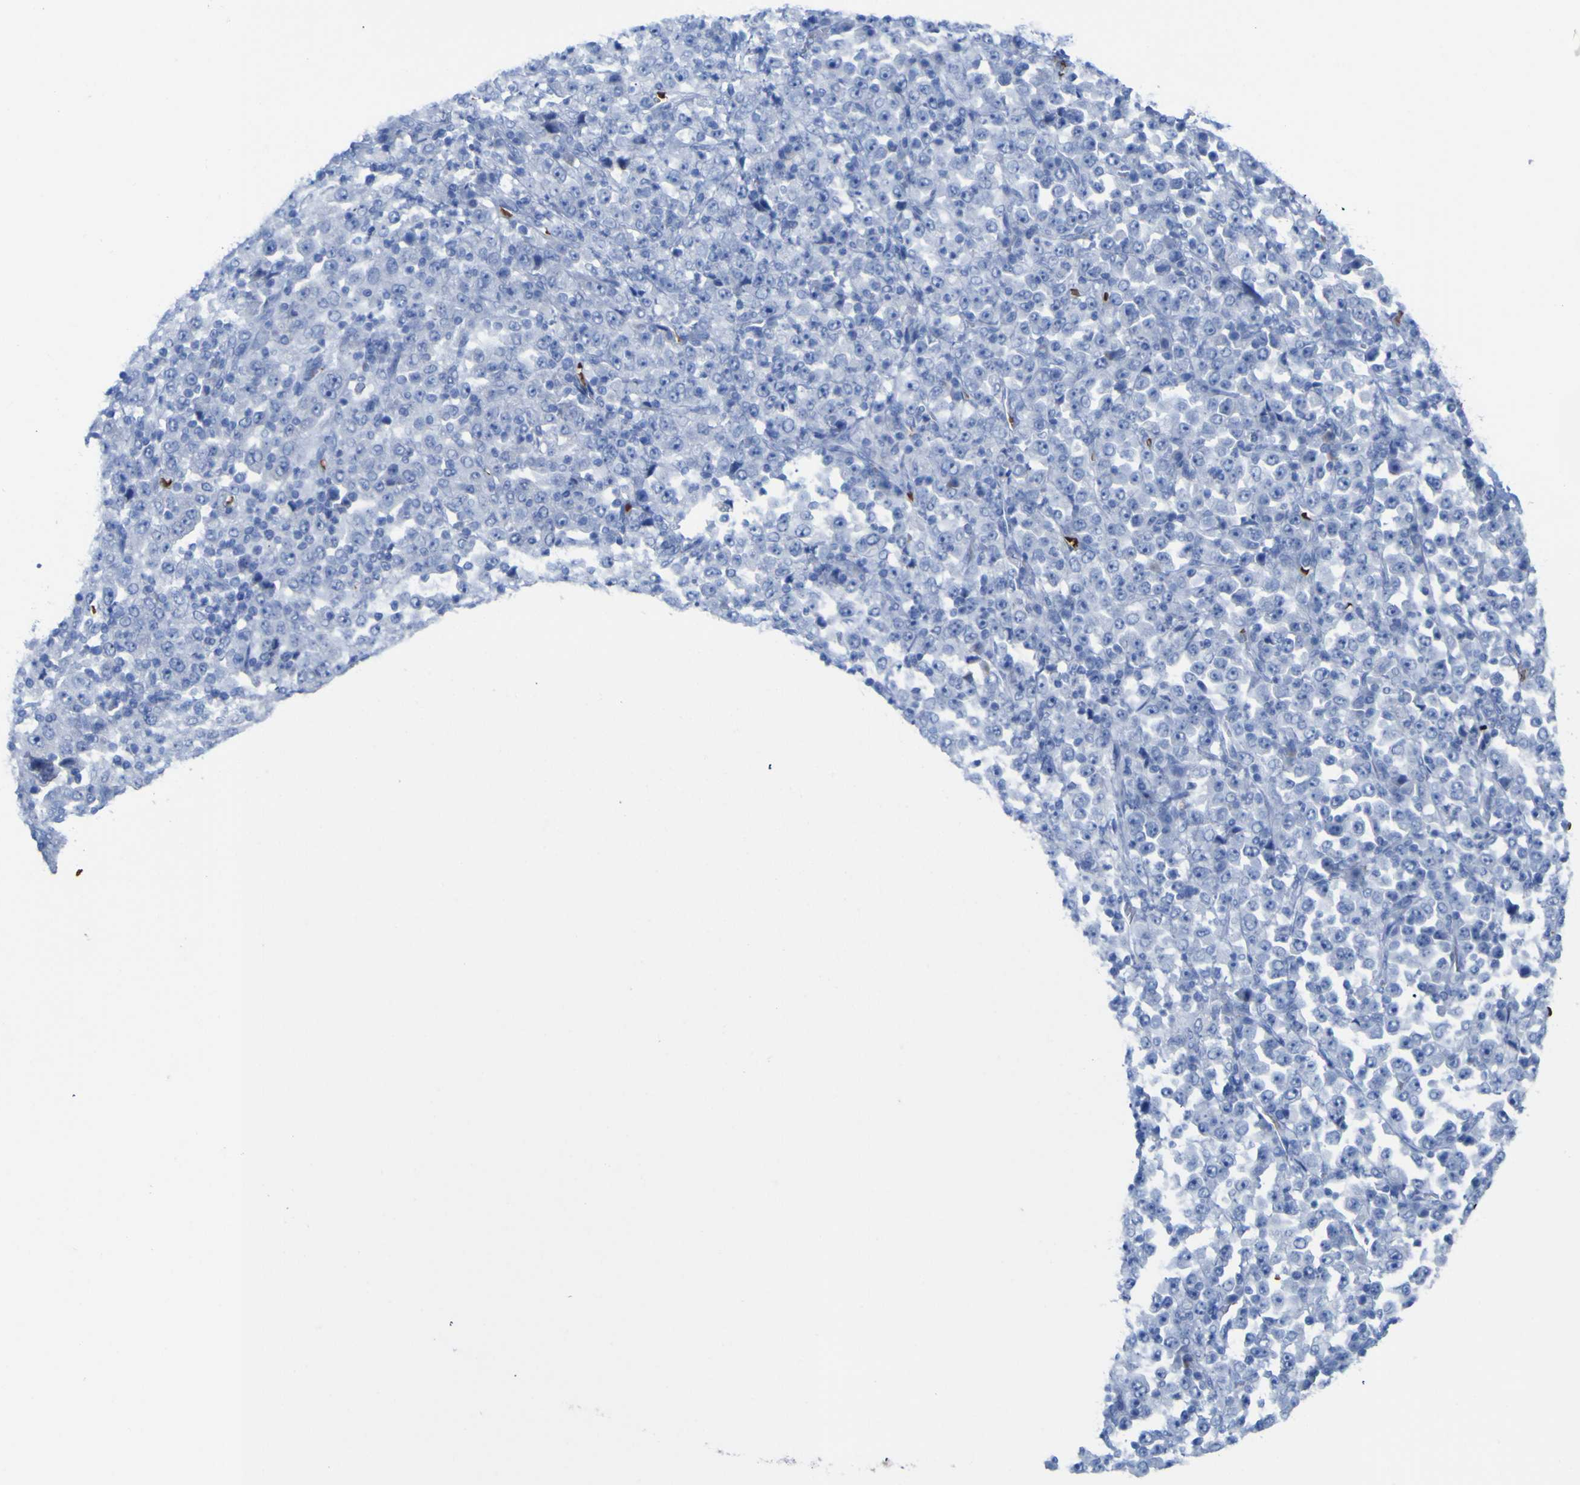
{"staining": {"intensity": "negative", "quantity": "none", "location": "none"}, "tissue": "stomach cancer", "cell_type": "Tumor cells", "image_type": "cancer", "snomed": [{"axis": "morphology", "description": "Normal tissue, NOS"}, {"axis": "morphology", "description": "Adenocarcinoma, NOS"}, {"axis": "topography", "description": "Stomach, upper"}, {"axis": "topography", "description": "Stomach"}], "caption": "Immunohistochemistry (IHC) micrograph of neoplastic tissue: stomach cancer stained with DAB exhibits no significant protein positivity in tumor cells.", "gene": "GCM1", "patient": {"sex": "male", "age": 59}}